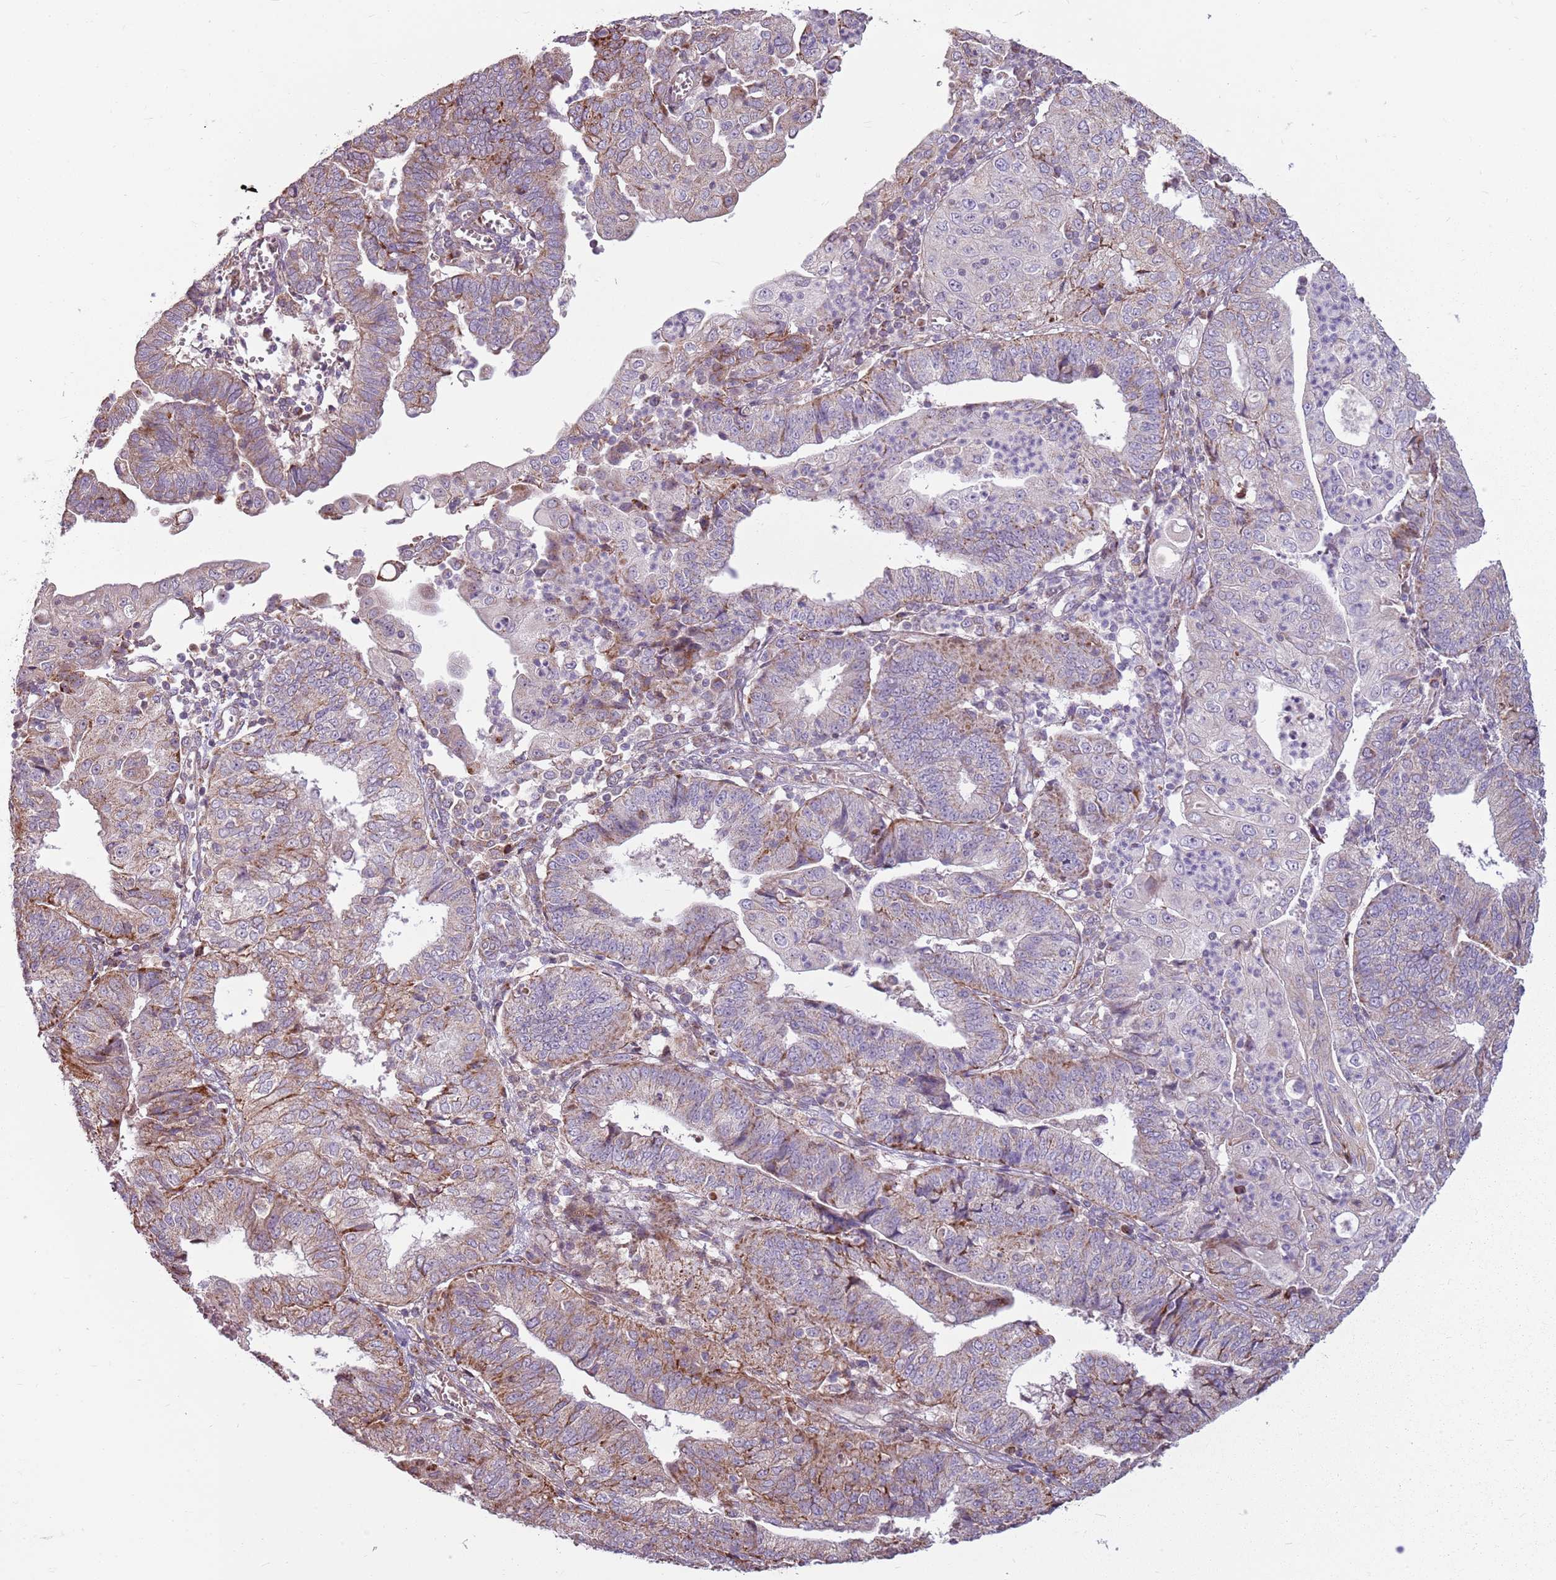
{"staining": {"intensity": "moderate", "quantity": ">75%", "location": "cytoplasmic/membranous"}, "tissue": "endometrial cancer", "cell_type": "Tumor cells", "image_type": "cancer", "snomed": [{"axis": "morphology", "description": "Adenocarcinoma, NOS"}, {"axis": "topography", "description": "Endometrium"}], "caption": "Tumor cells reveal medium levels of moderate cytoplasmic/membranous expression in about >75% of cells in adenocarcinoma (endometrial).", "gene": "ZNF530", "patient": {"sex": "female", "age": 56}}